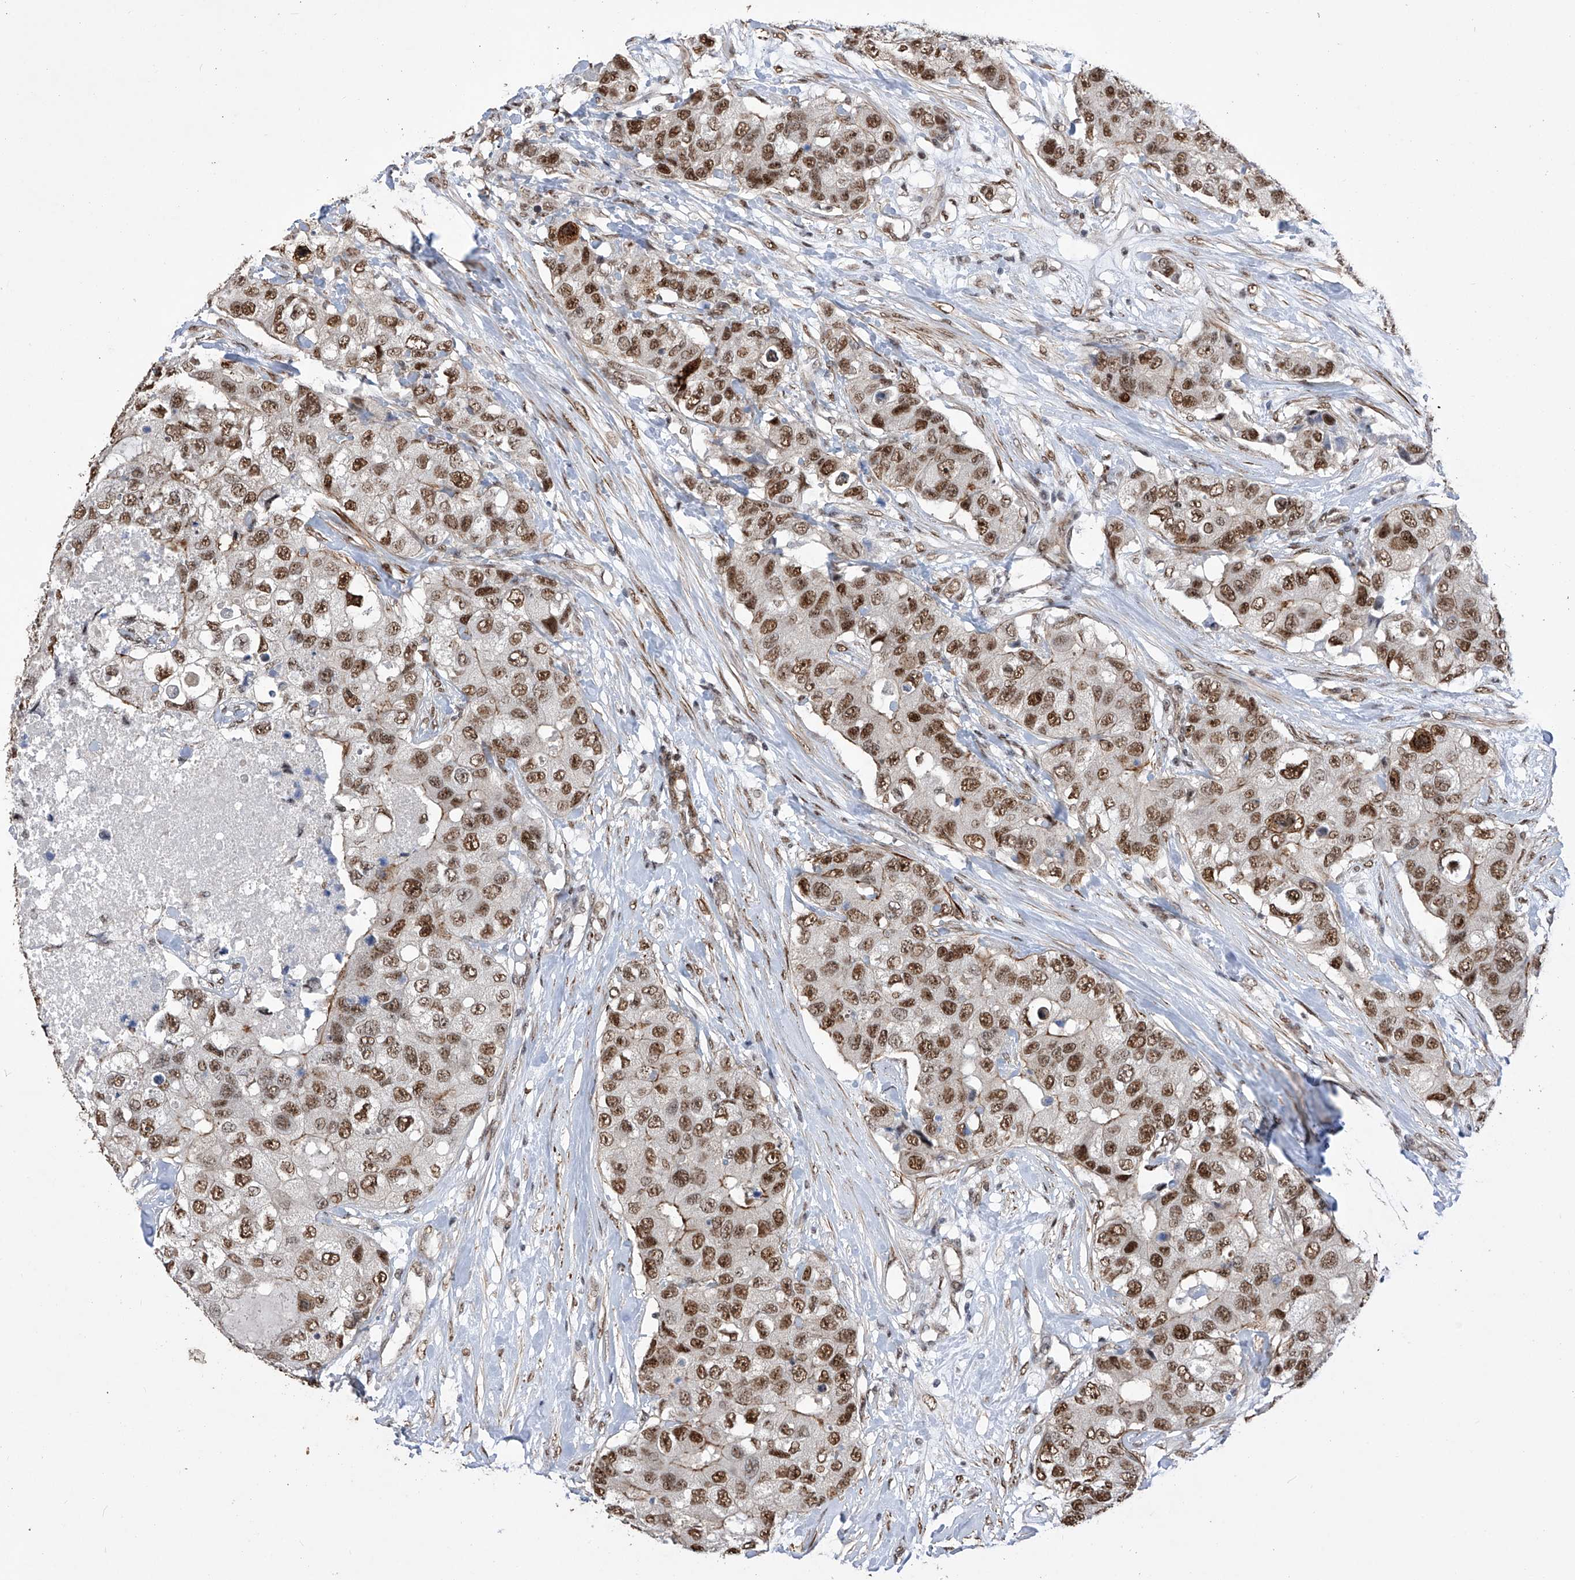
{"staining": {"intensity": "moderate", "quantity": ">75%", "location": "nuclear"}, "tissue": "breast cancer", "cell_type": "Tumor cells", "image_type": "cancer", "snomed": [{"axis": "morphology", "description": "Duct carcinoma"}, {"axis": "topography", "description": "Breast"}], "caption": "This histopathology image reveals intraductal carcinoma (breast) stained with immunohistochemistry to label a protein in brown. The nuclear of tumor cells show moderate positivity for the protein. Nuclei are counter-stained blue.", "gene": "NFATC4", "patient": {"sex": "female", "age": 62}}